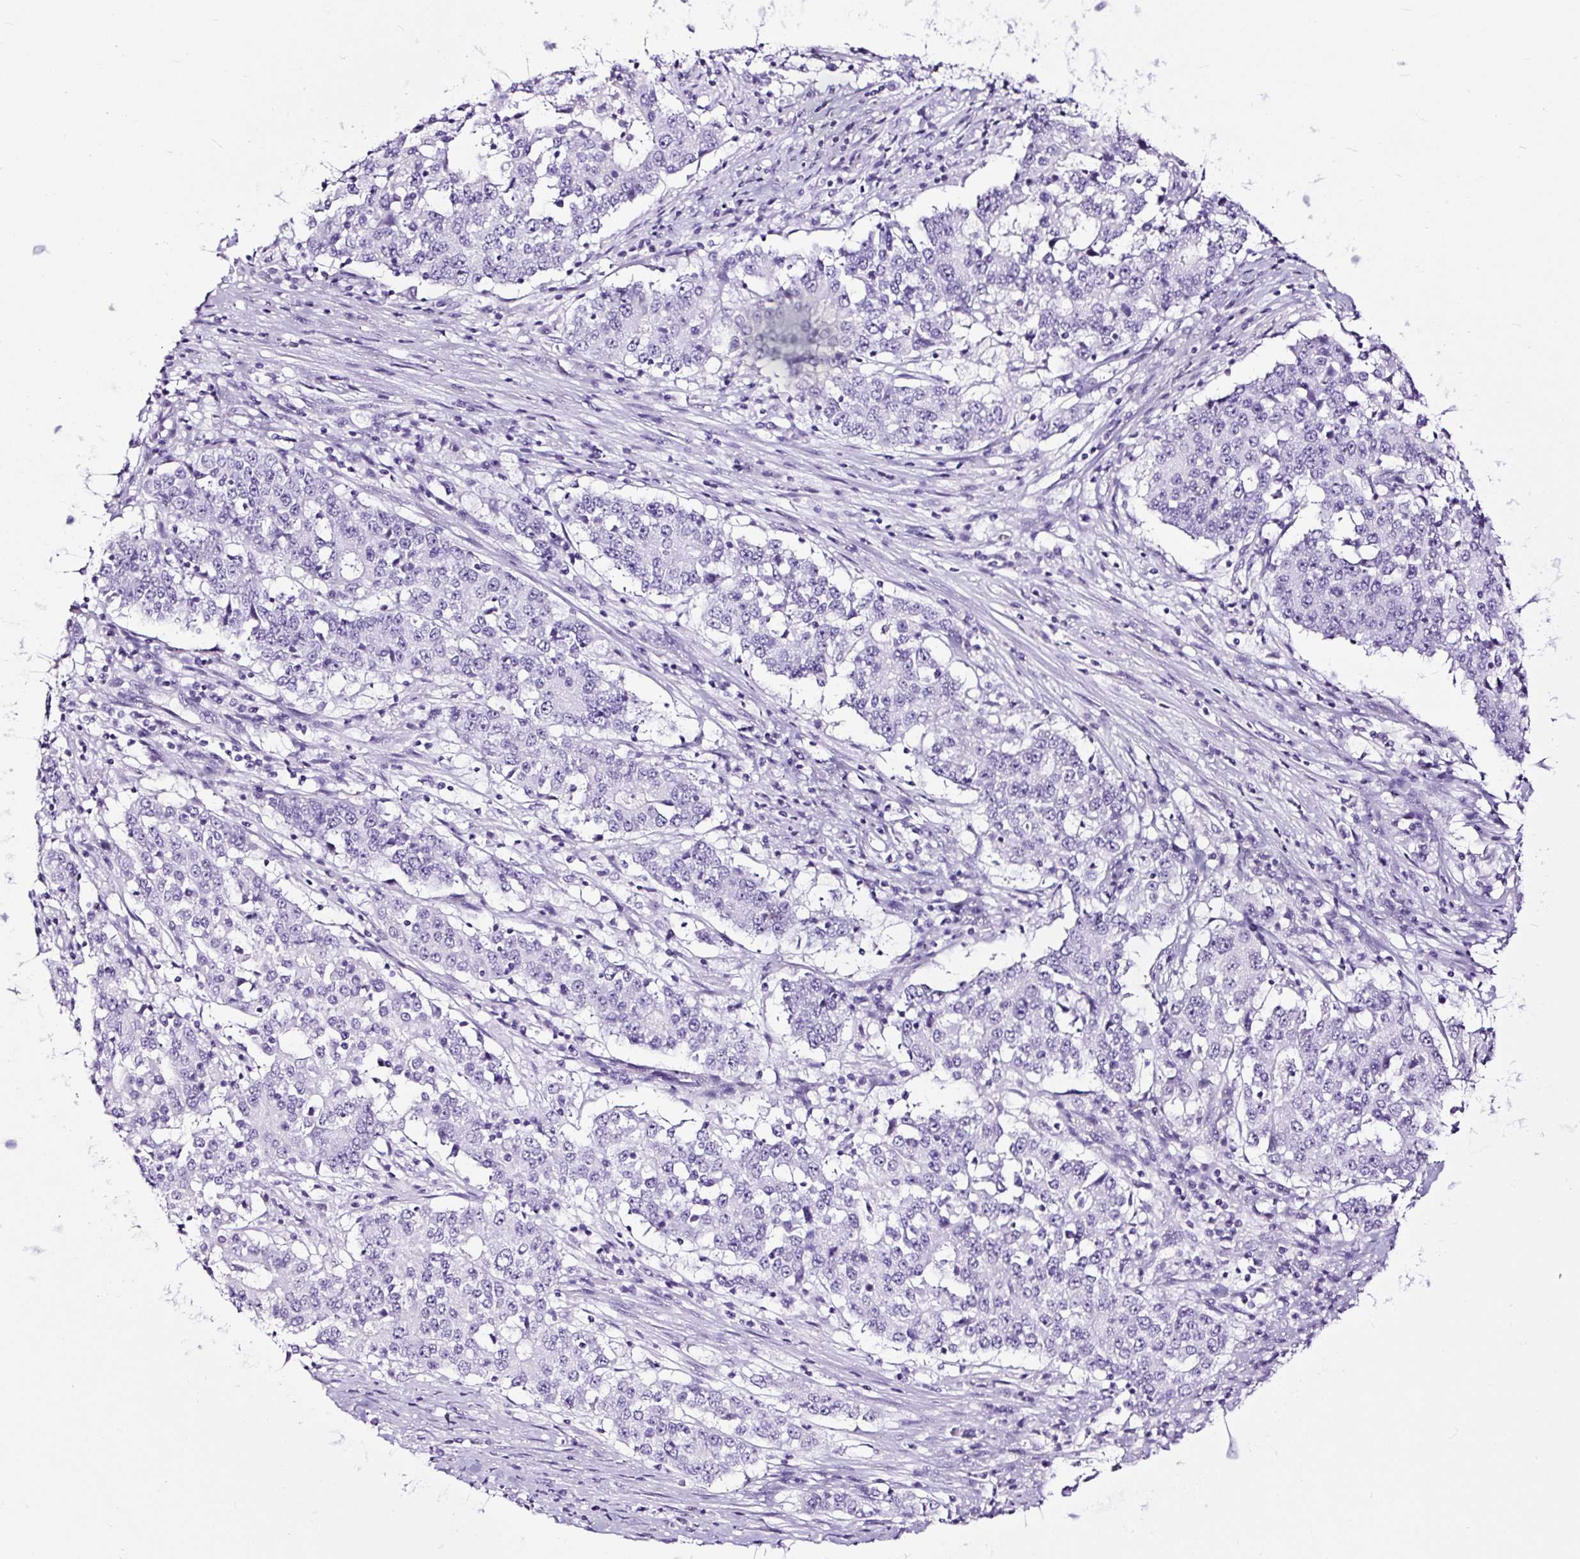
{"staining": {"intensity": "negative", "quantity": "none", "location": "none"}, "tissue": "stomach cancer", "cell_type": "Tumor cells", "image_type": "cancer", "snomed": [{"axis": "morphology", "description": "Adenocarcinoma, NOS"}, {"axis": "topography", "description": "Stomach"}], "caption": "Image shows no significant protein expression in tumor cells of stomach cancer (adenocarcinoma).", "gene": "NPHS2", "patient": {"sex": "male", "age": 59}}